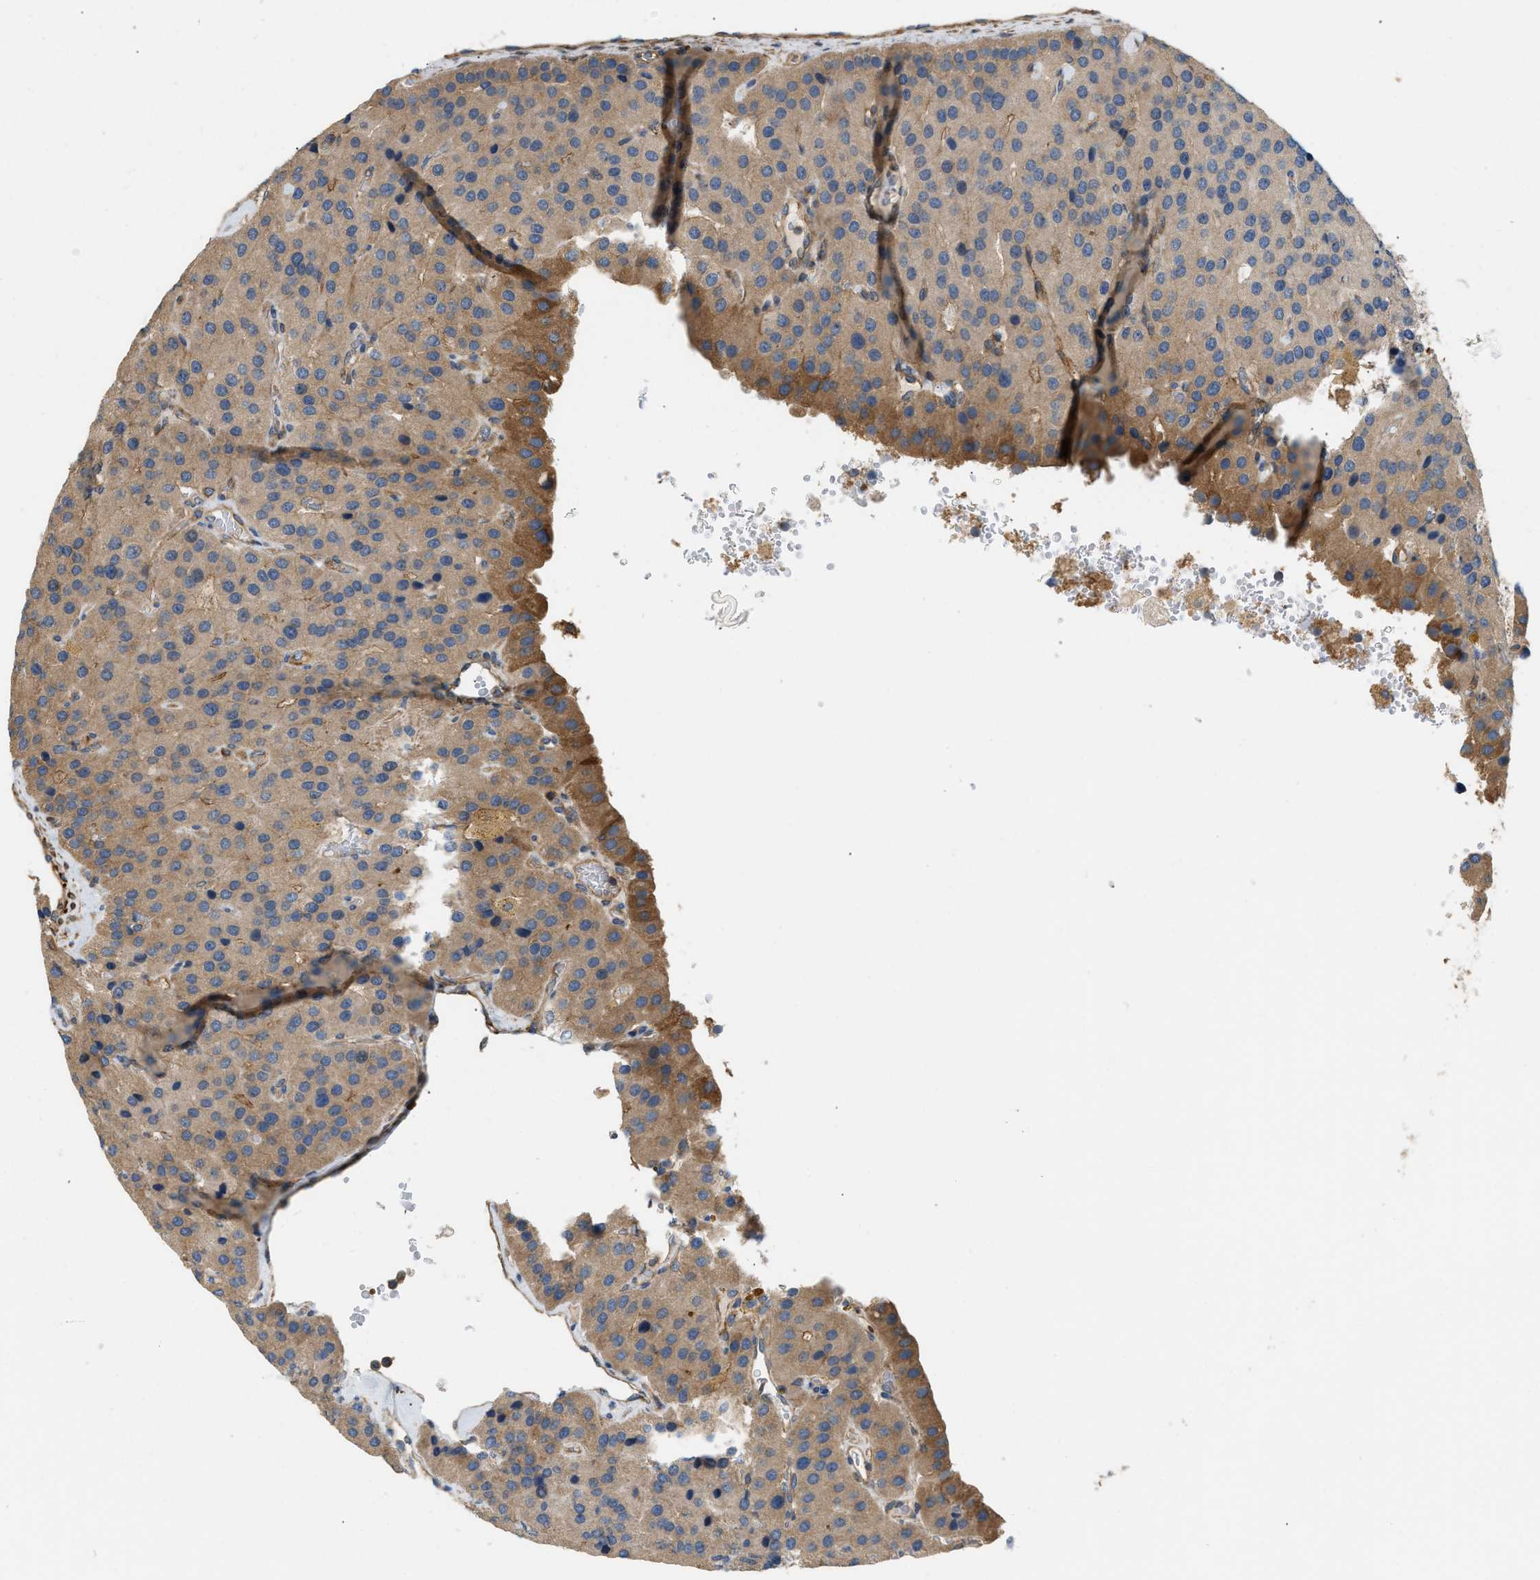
{"staining": {"intensity": "moderate", "quantity": "25%-75%", "location": "cytoplasmic/membranous"}, "tissue": "parathyroid gland", "cell_type": "Glandular cells", "image_type": "normal", "snomed": [{"axis": "morphology", "description": "Normal tissue, NOS"}, {"axis": "morphology", "description": "Adenoma, NOS"}, {"axis": "topography", "description": "Parathyroid gland"}], "caption": "A brown stain highlights moderate cytoplasmic/membranous expression of a protein in glandular cells of normal parathyroid gland. The staining was performed using DAB to visualize the protein expression in brown, while the nuclei were stained in blue with hematoxylin (Magnification: 20x).", "gene": "BTN3A2", "patient": {"sex": "female", "age": 86}}